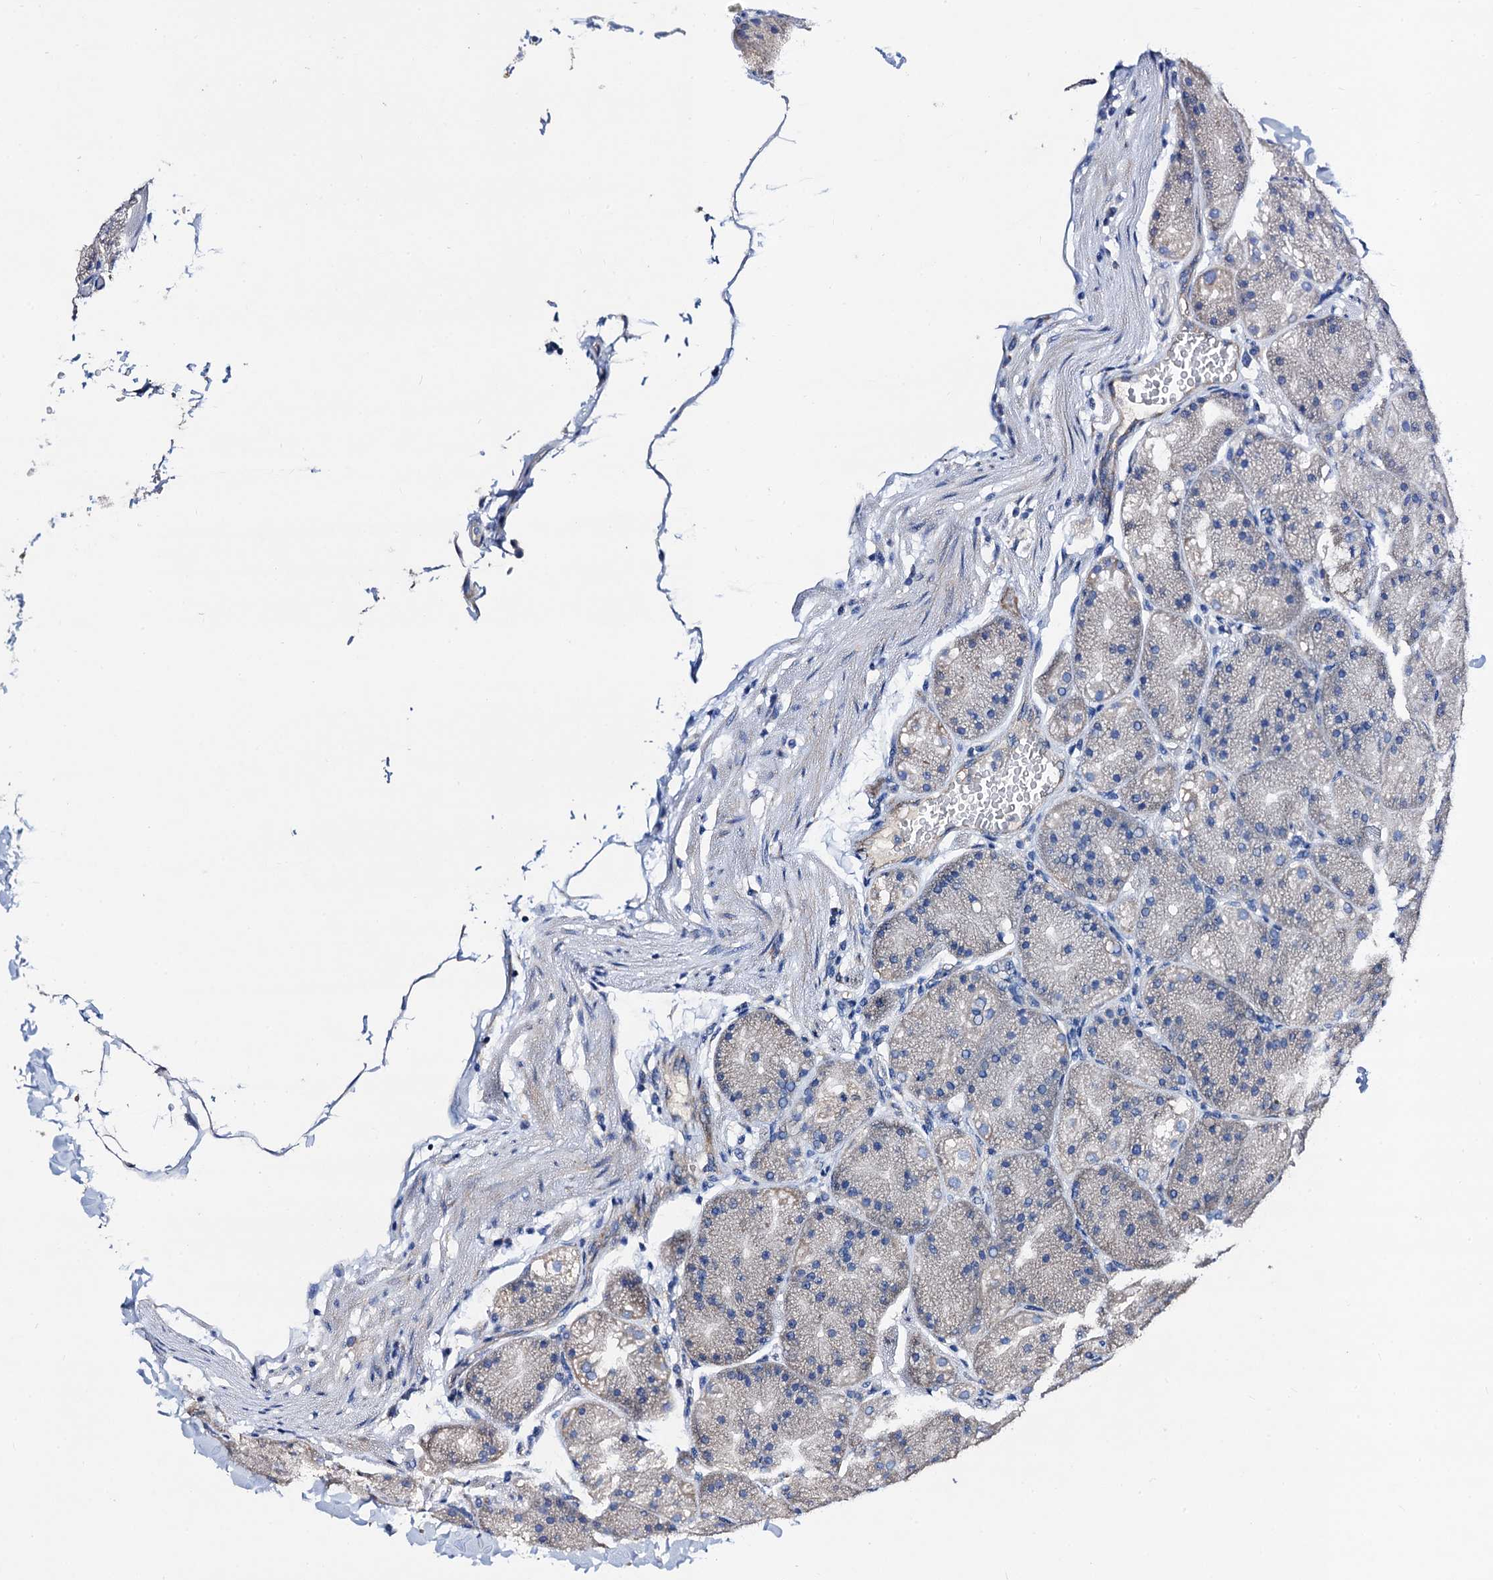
{"staining": {"intensity": "weak", "quantity": "<25%", "location": "cytoplasmic/membranous"}, "tissue": "stomach", "cell_type": "Glandular cells", "image_type": "normal", "snomed": [{"axis": "morphology", "description": "Normal tissue, NOS"}, {"axis": "topography", "description": "Stomach, upper"}, {"axis": "topography", "description": "Stomach"}], "caption": "This is a photomicrograph of immunohistochemistry staining of unremarkable stomach, which shows no expression in glandular cells. The staining was performed using DAB (3,3'-diaminobenzidine) to visualize the protein expression in brown, while the nuclei were stained in blue with hematoxylin (Magnification: 20x).", "gene": "FREM3", "patient": {"sex": "male", "age": 48}}